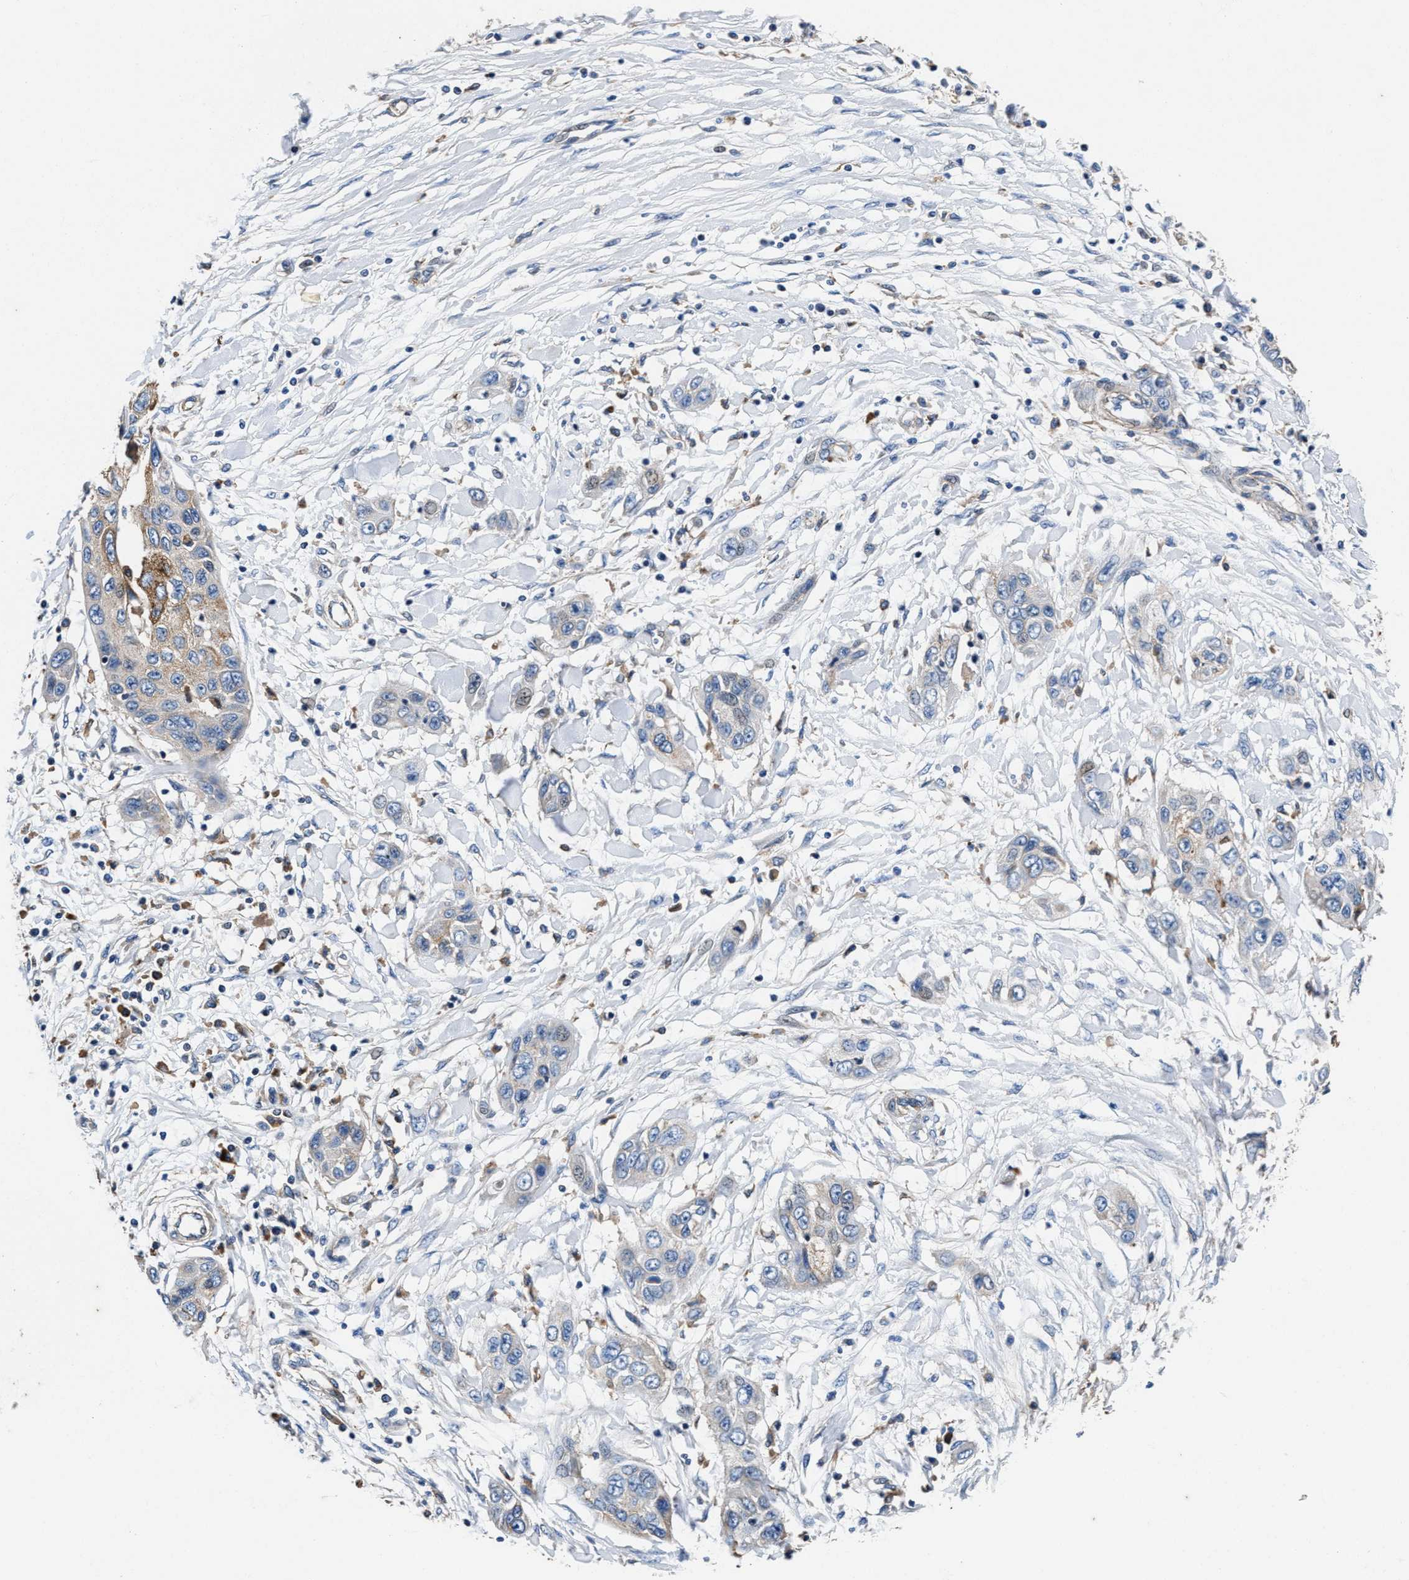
{"staining": {"intensity": "weak", "quantity": "<25%", "location": "cytoplasmic/membranous"}, "tissue": "pancreatic cancer", "cell_type": "Tumor cells", "image_type": "cancer", "snomed": [{"axis": "morphology", "description": "Adenocarcinoma, NOS"}, {"axis": "topography", "description": "Pancreas"}], "caption": "This micrograph is of pancreatic cancer stained with immunohistochemistry to label a protein in brown with the nuclei are counter-stained blue. There is no positivity in tumor cells.", "gene": "PPP1R9B", "patient": {"sex": "female", "age": 70}}